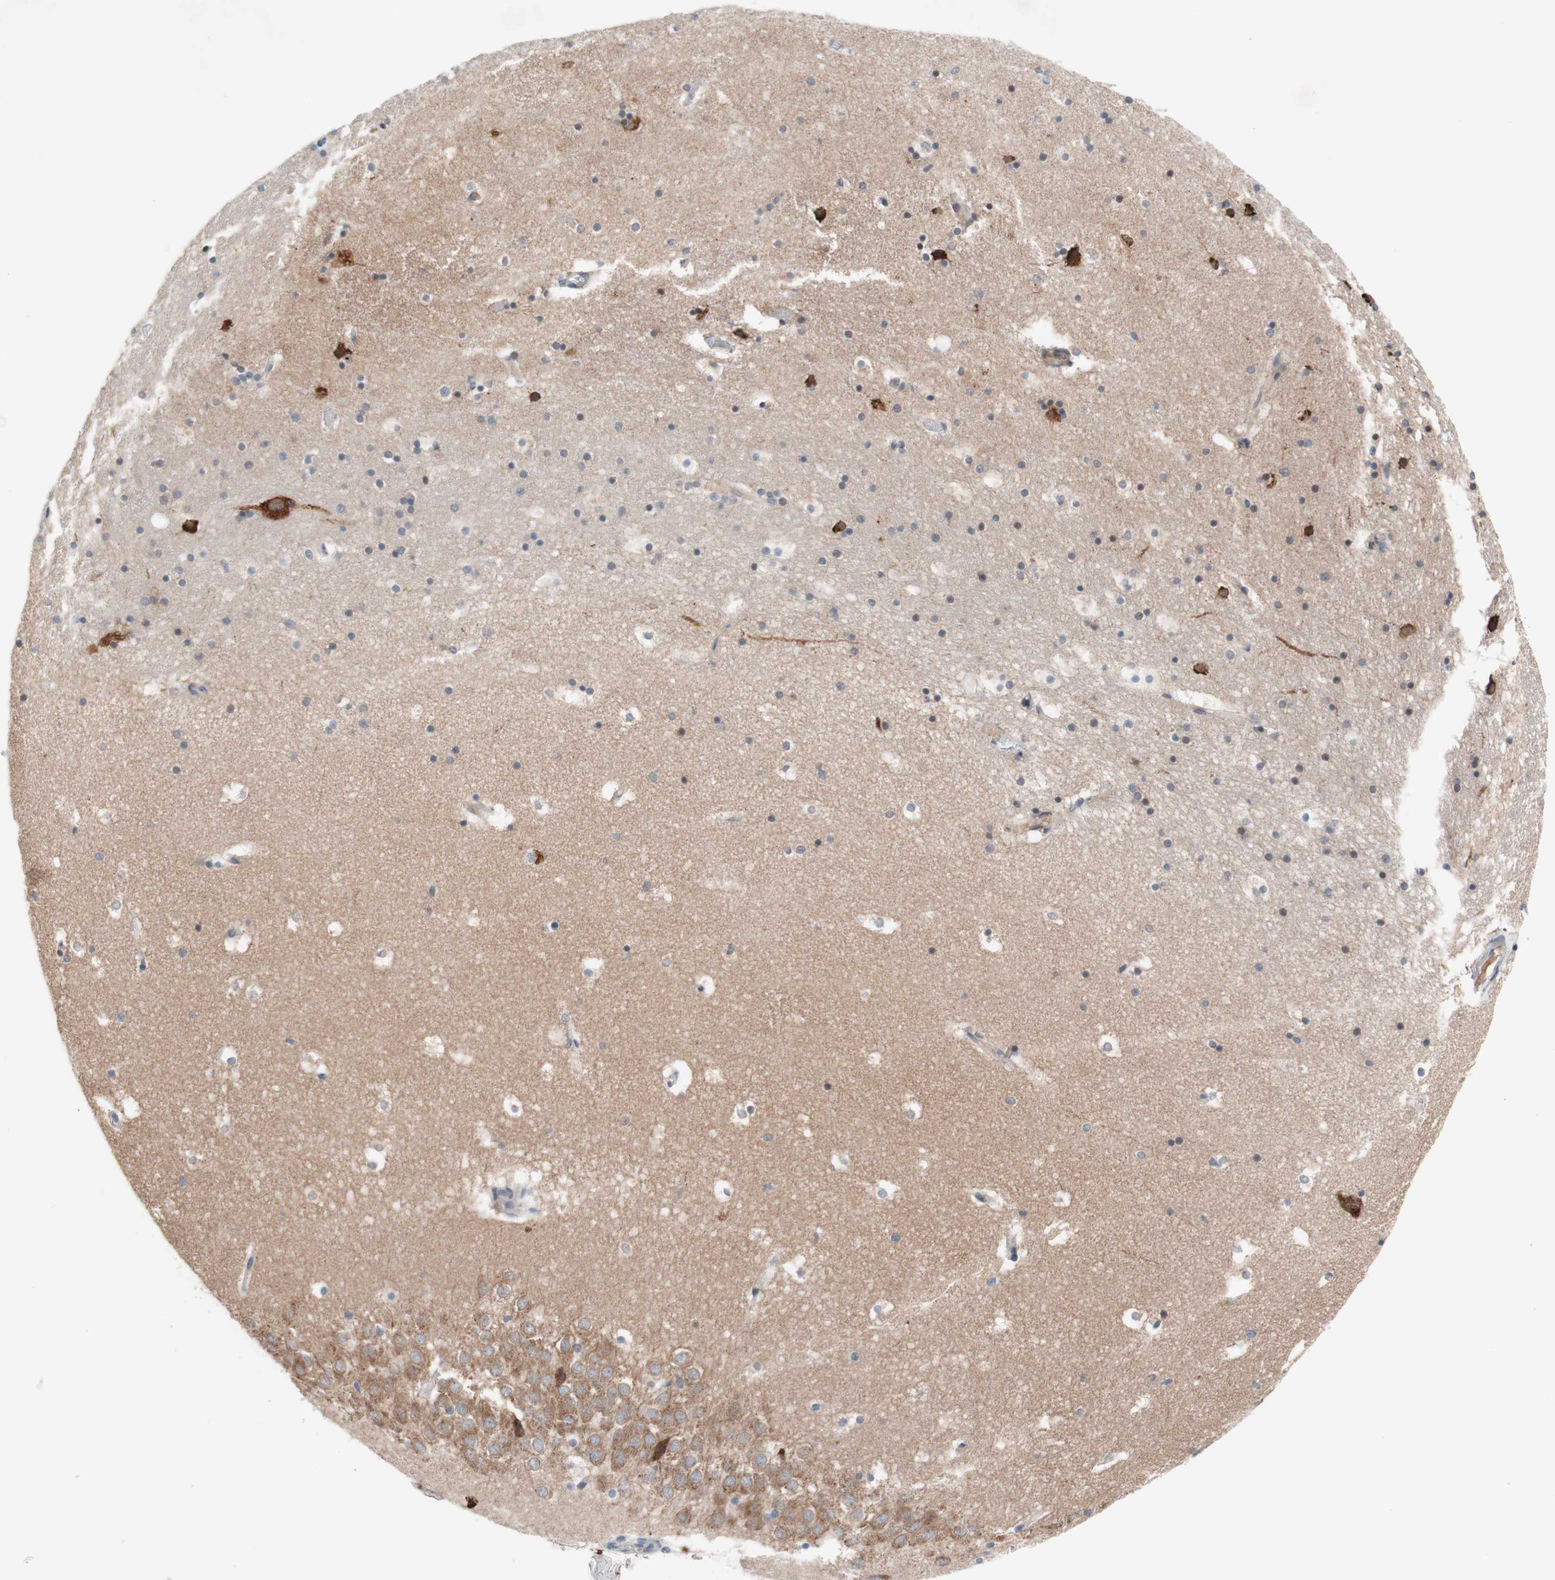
{"staining": {"intensity": "weak", "quantity": "<25%", "location": "nuclear"}, "tissue": "hippocampus", "cell_type": "Glial cells", "image_type": "normal", "snomed": [{"axis": "morphology", "description": "Normal tissue, NOS"}, {"axis": "topography", "description": "Hippocampus"}], "caption": "The IHC image has no significant positivity in glial cells of hippocampus.", "gene": "CD55", "patient": {"sex": "male", "age": 45}}